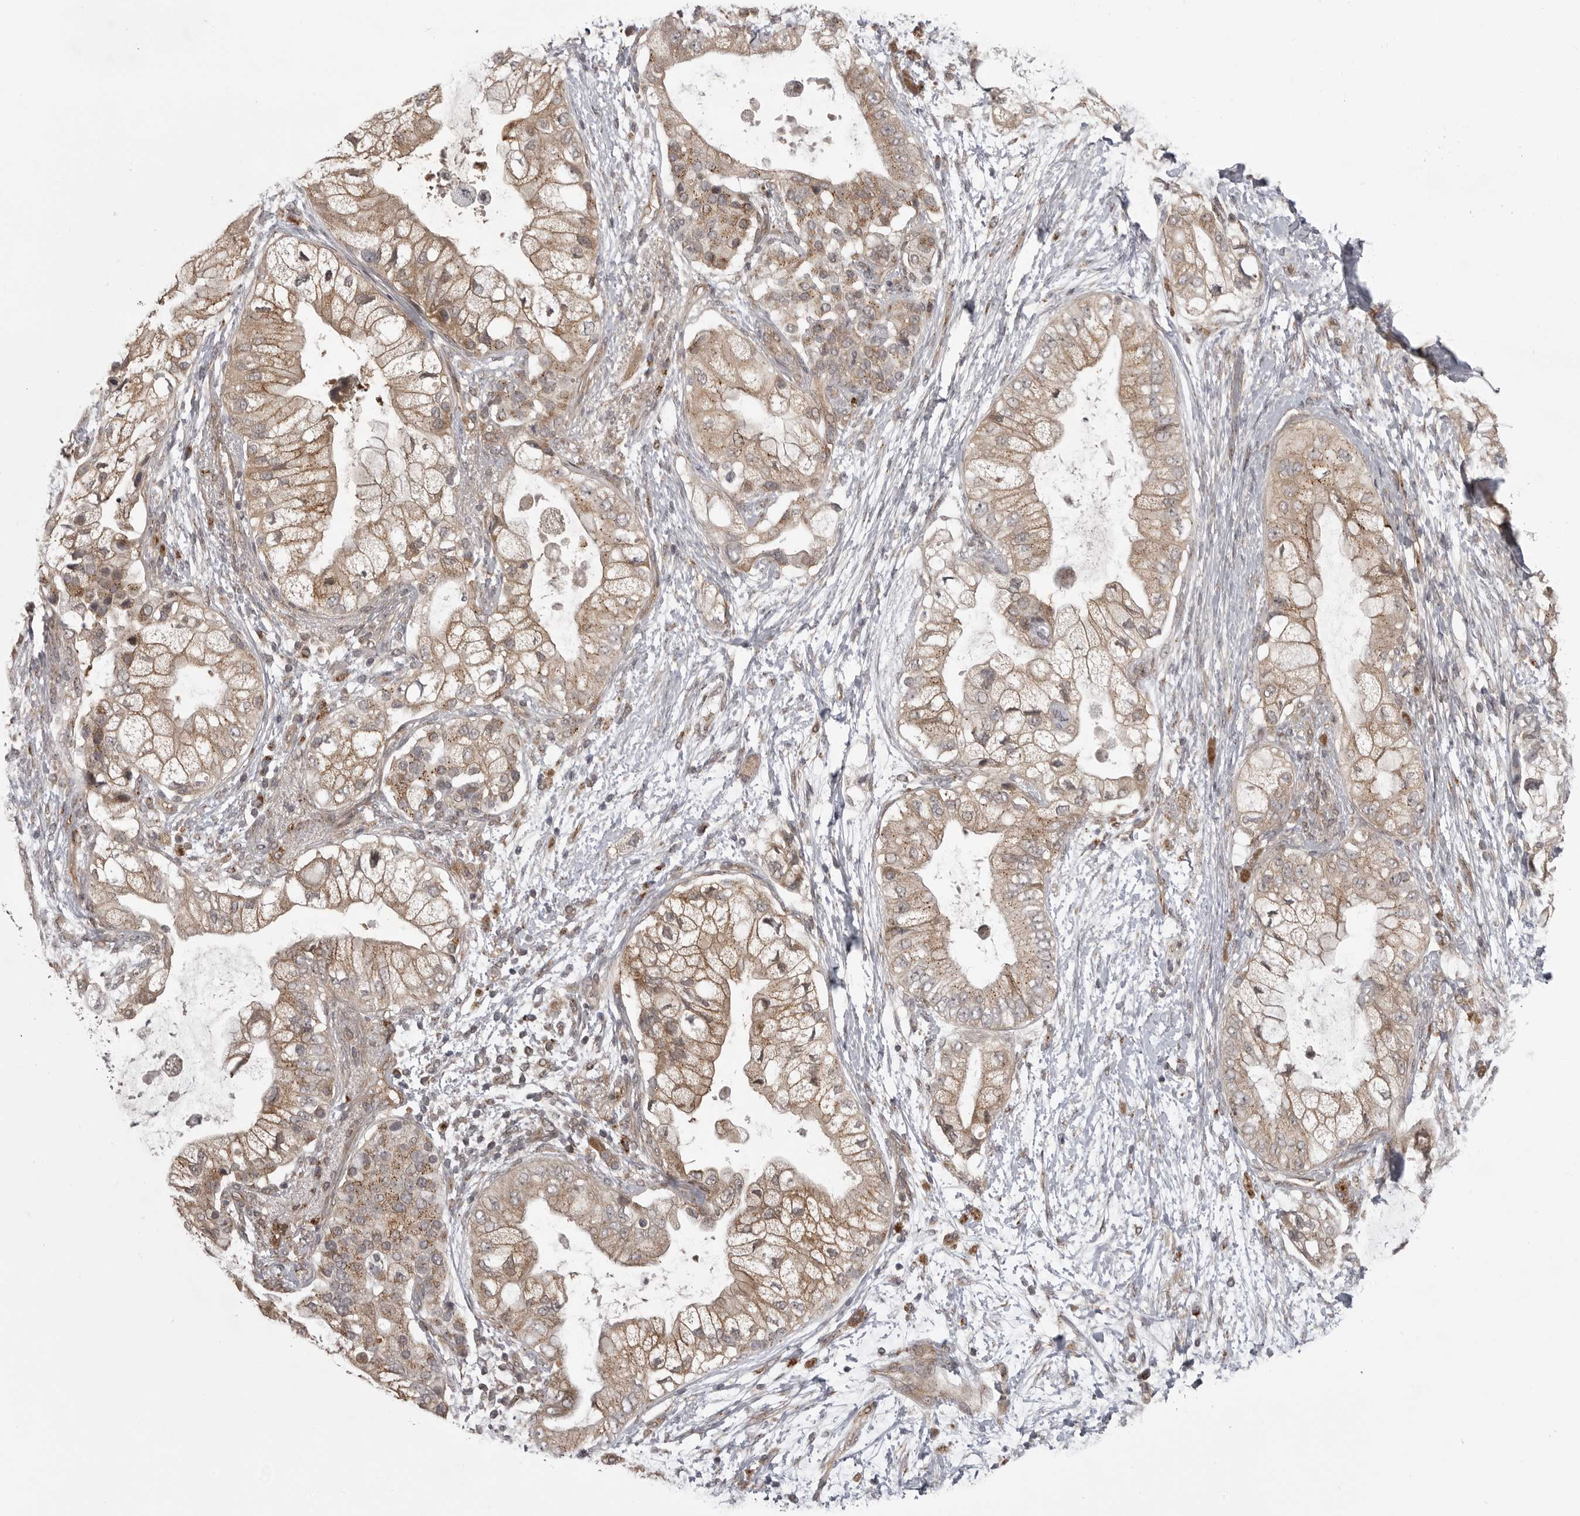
{"staining": {"intensity": "moderate", "quantity": ">75%", "location": "cytoplasmic/membranous"}, "tissue": "pancreatic cancer", "cell_type": "Tumor cells", "image_type": "cancer", "snomed": [{"axis": "morphology", "description": "Adenocarcinoma, NOS"}, {"axis": "topography", "description": "Pancreas"}], "caption": "Protein expression analysis of pancreatic adenocarcinoma demonstrates moderate cytoplasmic/membranous expression in approximately >75% of tumor cells.", "gene": "SNX16", "patient": {"sex": "male", "age": 53}}